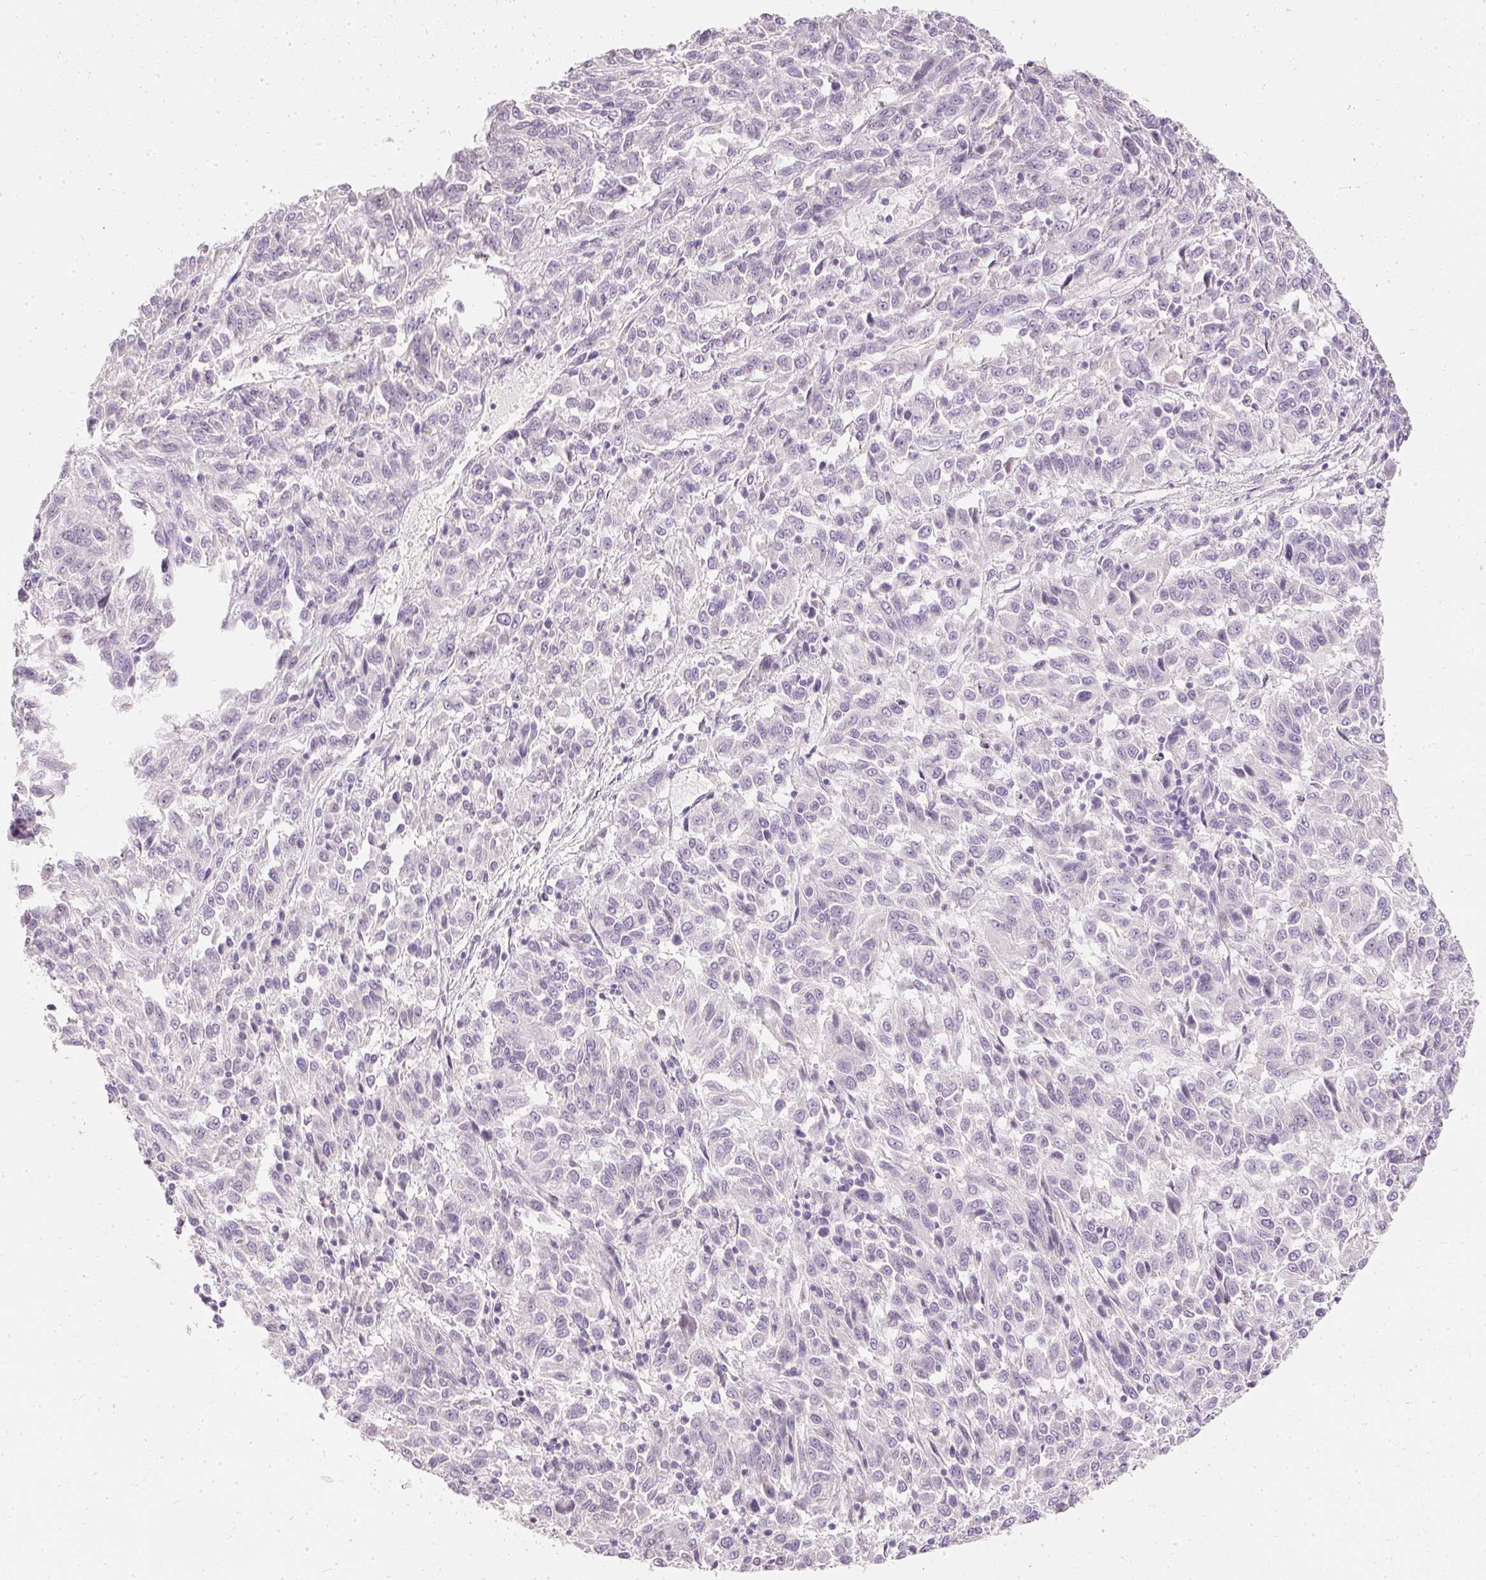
{"staining": {"intensity": "negative", "quantity": "none", "location": "none"}, "tissue": "melanoma", "cell_type": "Tumor cells", "image_type": "cancer", "snomed": [{"axis": "morphology", "description": "Malignant melanoma, Metastatic site"}, {"axis": "topography", "description": "Lung"}], "caption": "The micrograph exhibits no significant expression in tumor cells of malignant melanoma (metastatic site).", "gene": "ELAVL3", "patient": {"sex": "male", "age": 64}}